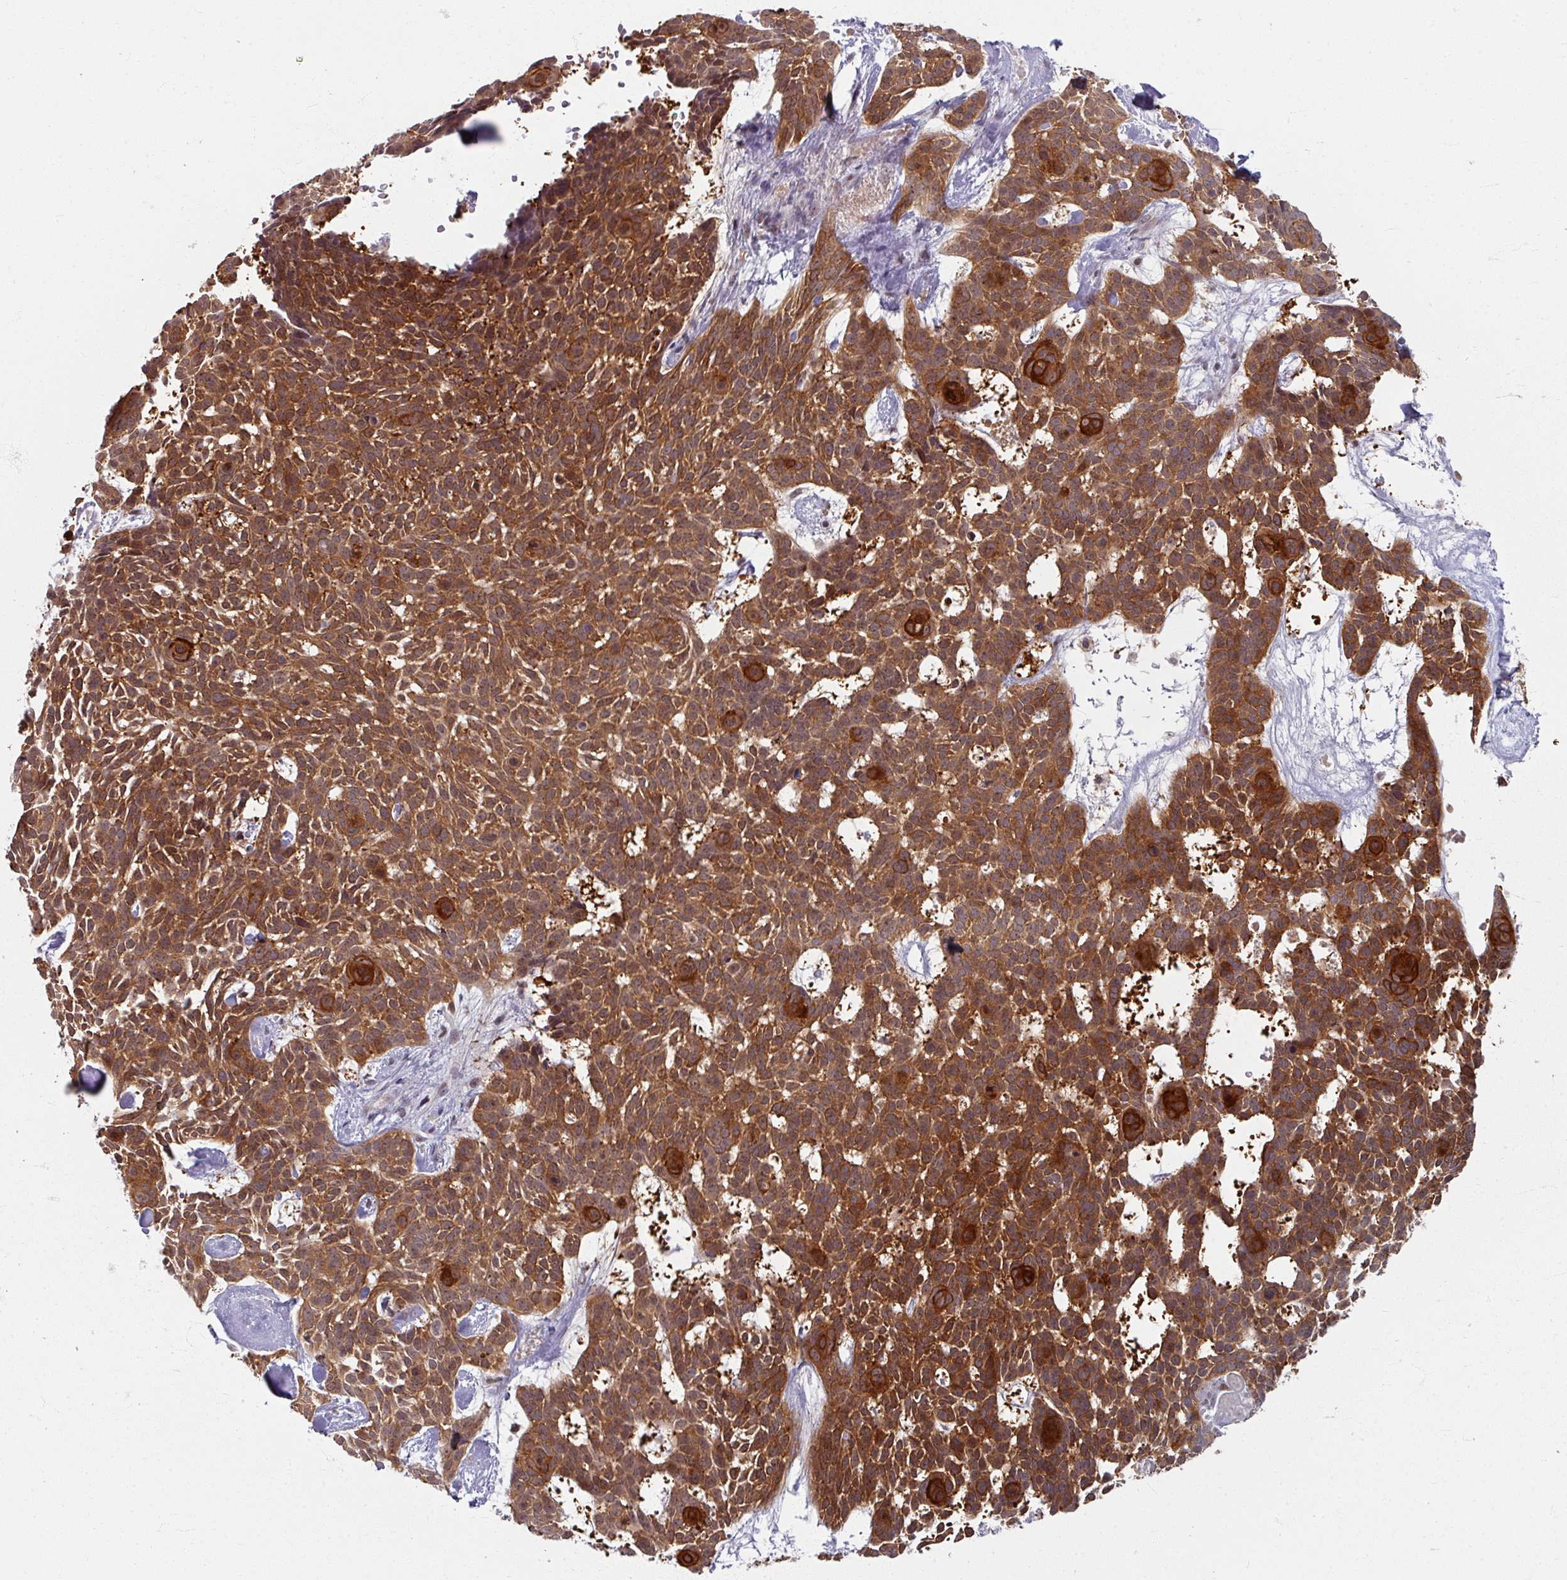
{"staining": {"intensity": "strong", "quantity": ">75%", "location": "cytoplasmic/membranous"}, "tissue": "skin cancer", "cell_type": "Tumor cells", "image_type": "cancer", "snomed": [{"axis": "morphology", "description": "Basal cell carcinoma"}, {"axis": "topography", "description": "Skin"}], "caption": "Brown immunohistochemical staining in skin cancer displays strong cytoplasmic/membranous staining in about >75% of tumor cells. The staining was performed using DAB (3,3'-diaminobenzidine), with brown indicating positive protein expression. Nuclei are stained blue with hematoxylin.", "gene": "KLC3", "patient": {"sex": "male", "age": 61}}